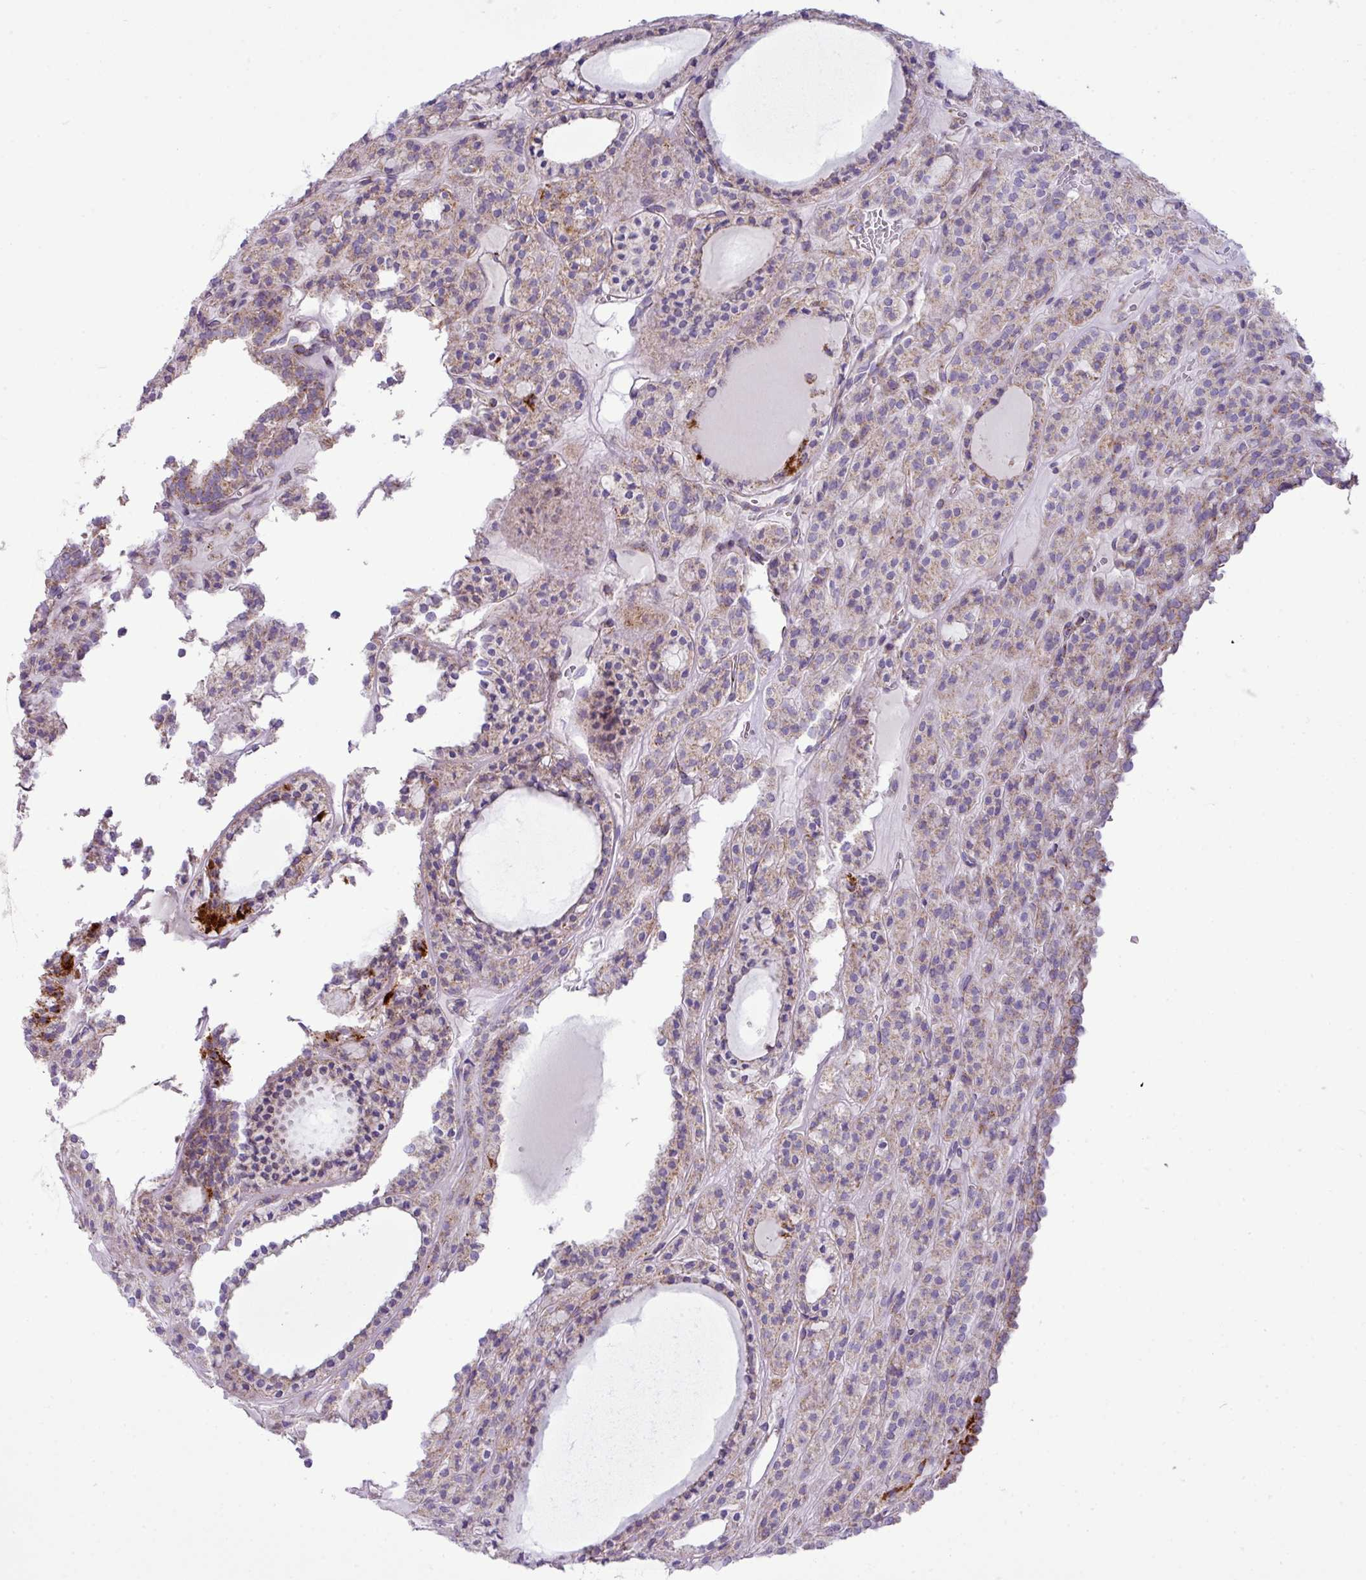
{"staining": {"intensity": "strong", "quantity": "<25%", "location": "cytoplasmic/membranous"}, "tissue": "thyroid cancer", "cell_type": "Tumor cells", "image_type": "cancer", "snomed": [{"axis": "morphology", "description": "Follicular adenoma carcinoma, NOS"}, {"axis": "topography", "description": "Thyroid gland"}], "caption": "Immunohistochemical staining of thyroid cancer displays medium levels of strong cytoplasmic/membranous protein positivity in about <25% of tumor cells. Nuclei are stained in blue.", "gene": "ZNF81", "patient": {"sex": "female", "age": 63}}